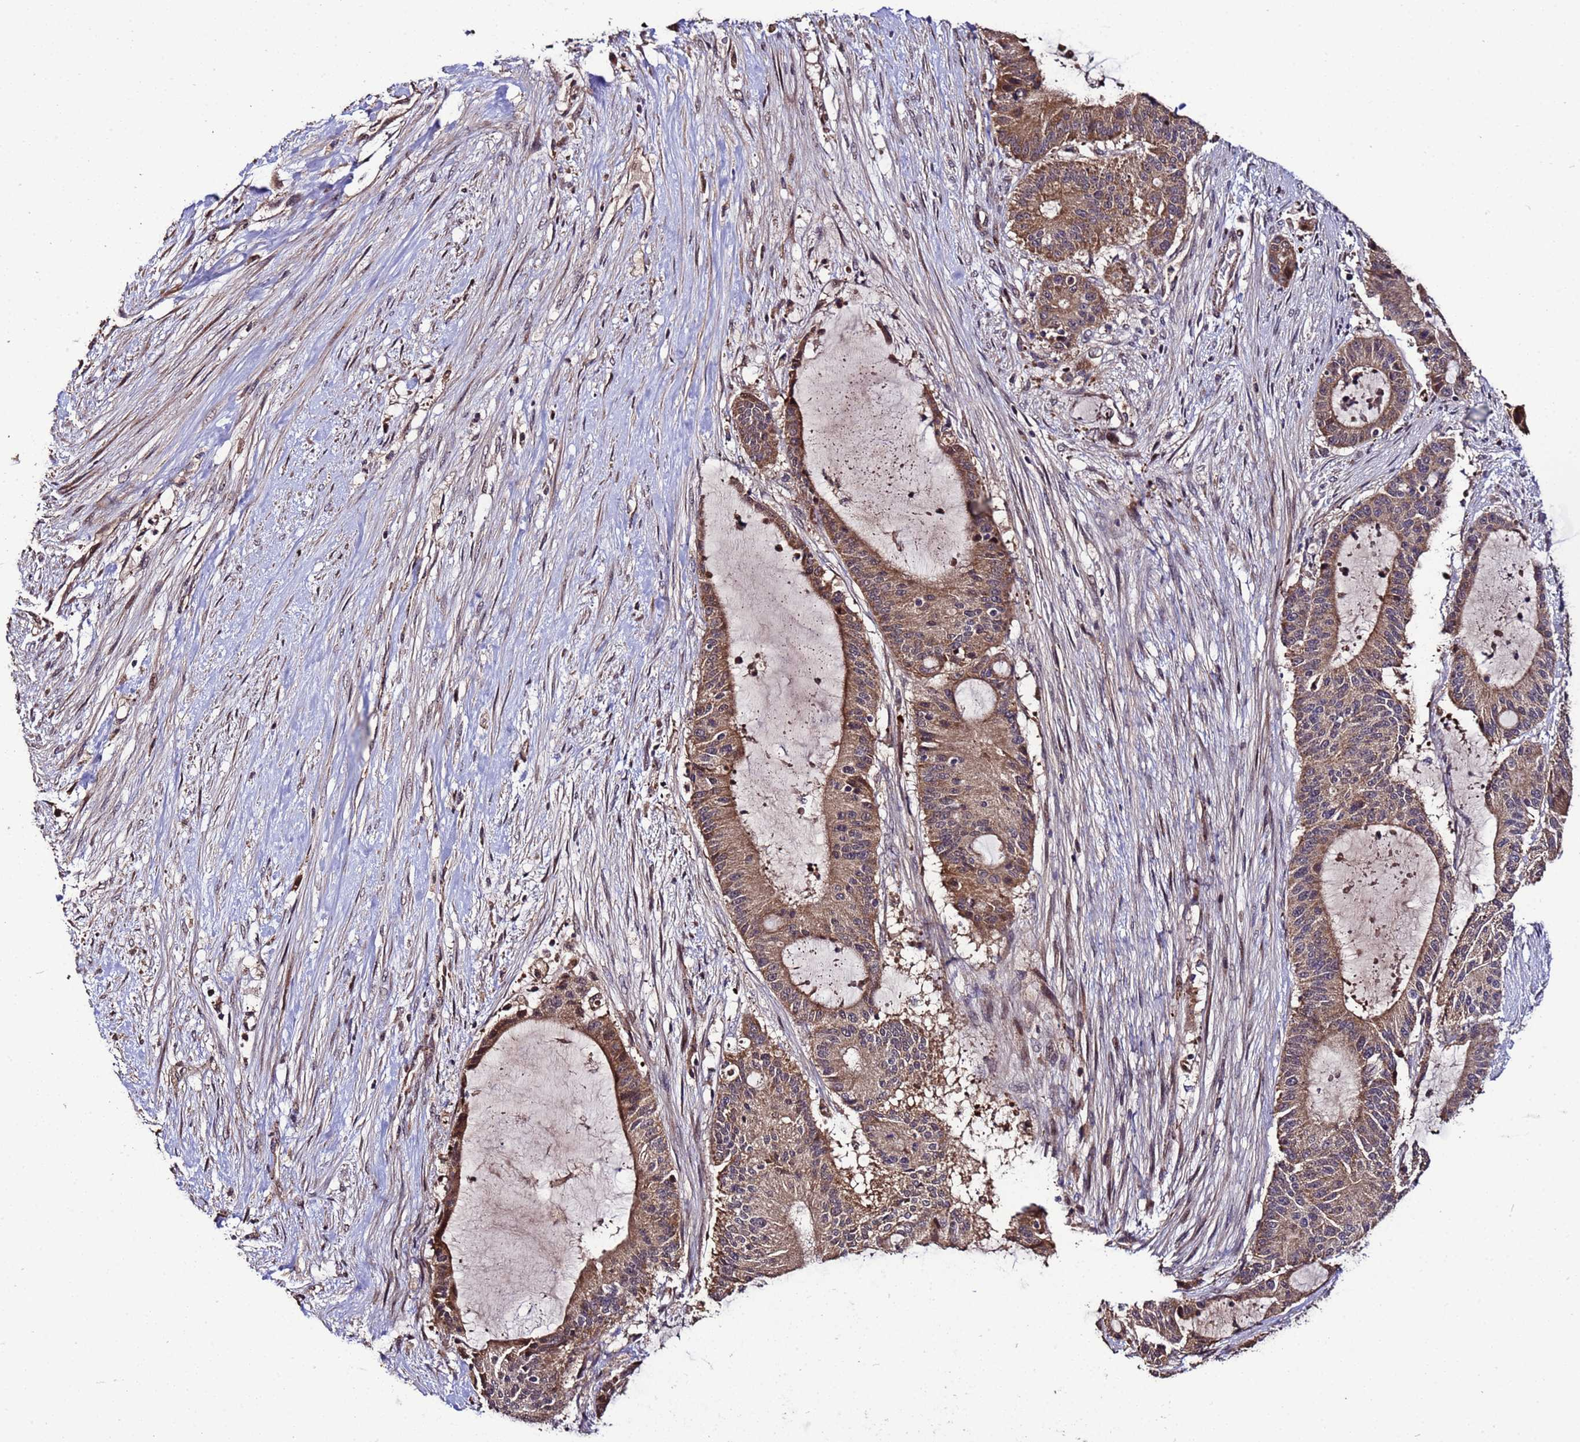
{"staining": {"intensity": "moderate", "quantity": ">75%", "location": "cytoplasmic/membranous"}, "tissue": "liver cancer", "cell_type": "Tumor cells", "image_type": "cancer", "snomed": [{"axis": "morphology", "description": "Normal tissue, NOS"}, {"axis": "morphology", "description": "Cholangiocarcinoma"}, {"axis": "topography", "description": "Liver"}, {"axis": "topography", "description": "Peripheral nerve tissue"}], "caption": "This histopathology image demonstrates immunohistochemistry (IHC) staining of human liver cholangiocarcinoma, with medium moderate cytoplasmic/membranous expression in about >75% of tumor cells.", "gene": "WNK4", "patient": {"sex": "female", "age": 73}}